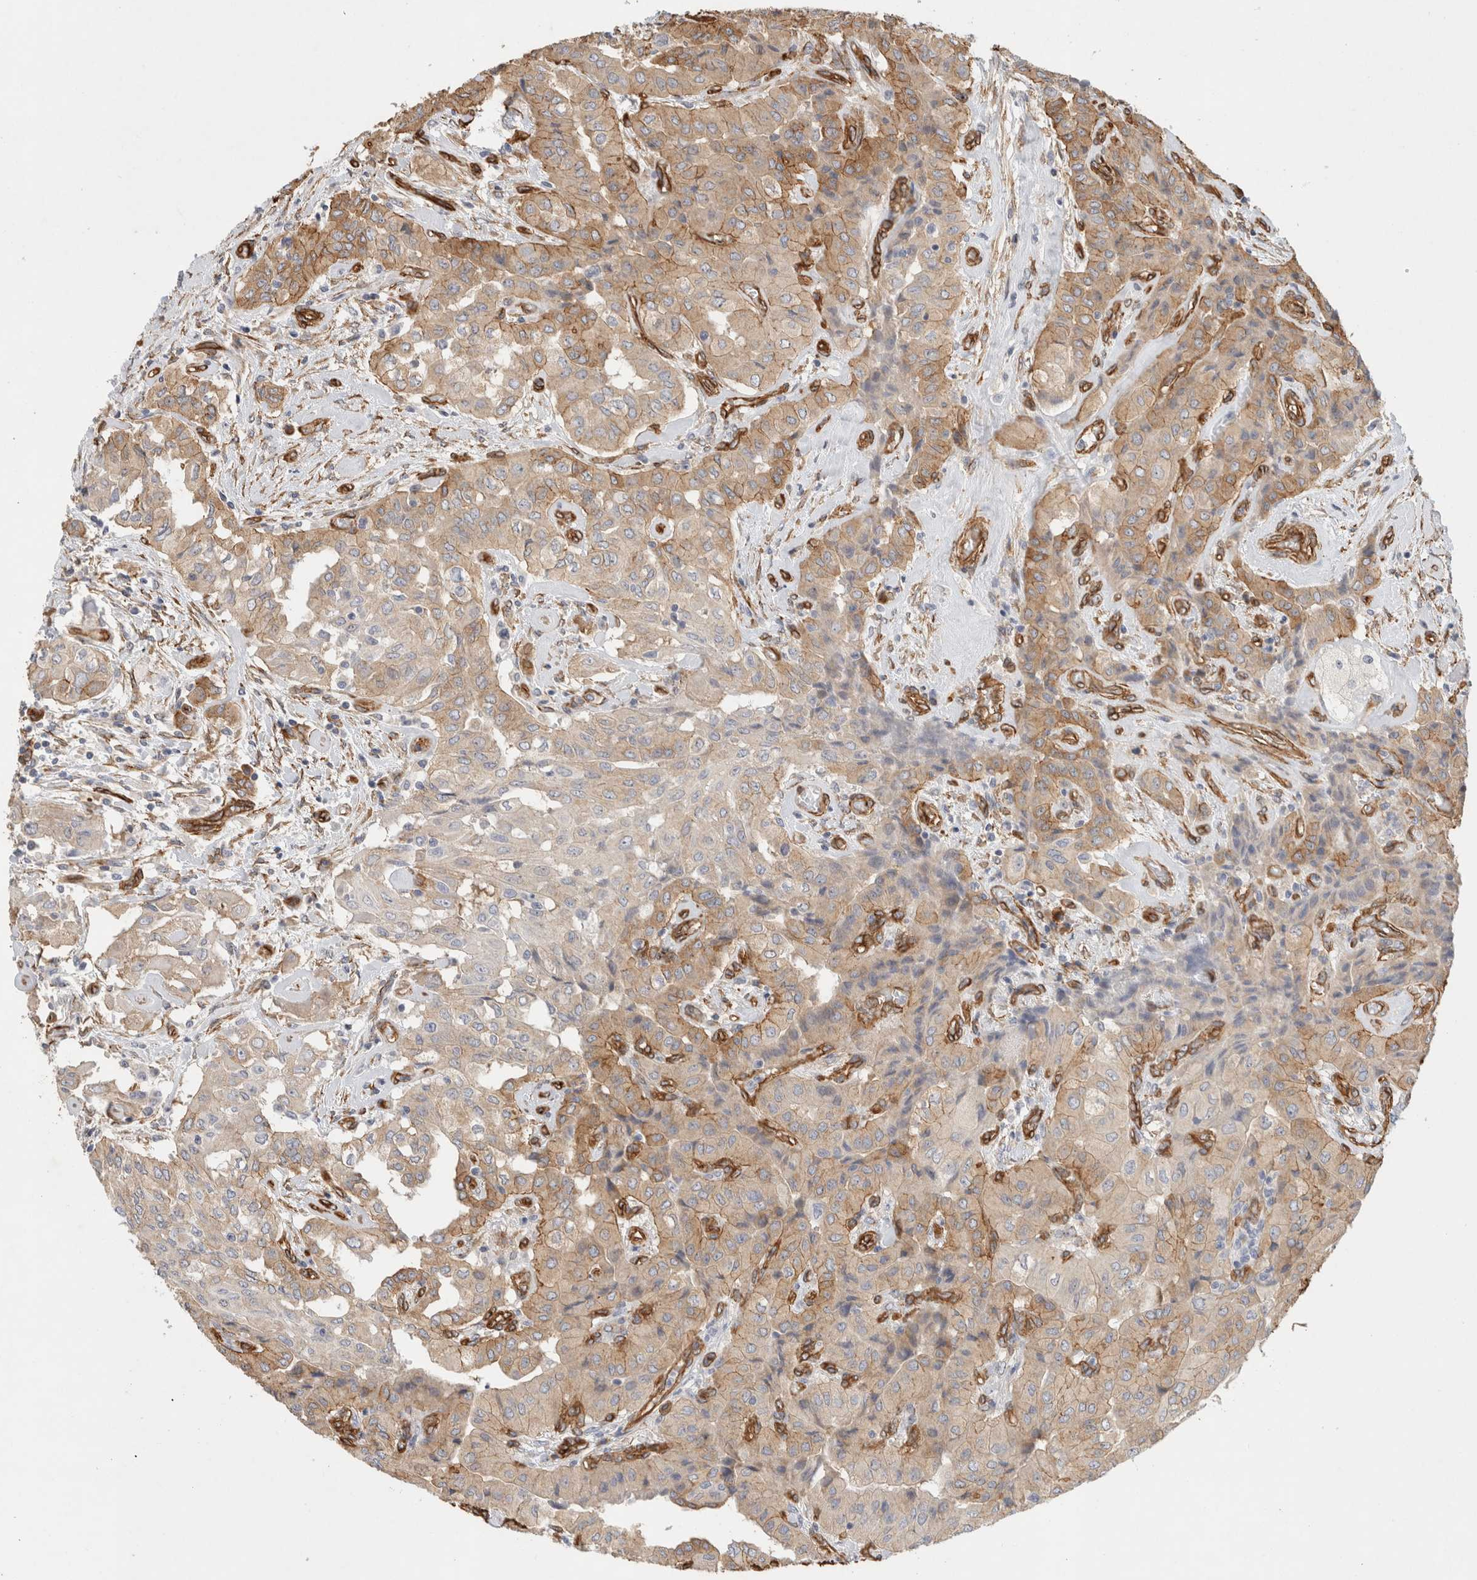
{"staining": {"intensity": "weak", "quantity": ">75%", "location": "cytoplasmic/membranous"}, "tissue": "thyroid cancer", "cell_type": "Tumor cells", "image_type": "cancer", "snomed": [{"axis": "morphology", "description": "Papillary adenocarcinoma, NOS"}, {"axis": "topography", "description": "Thyroid gland"}], "caption": "The photomicrograph displays a brown stain indicating the presence of a protein in the cytoplasmic/membranous of tumor cells in thyroid cancer.", "gene": "JMJD4", "patient": {"sex": "female", "age": 59}}